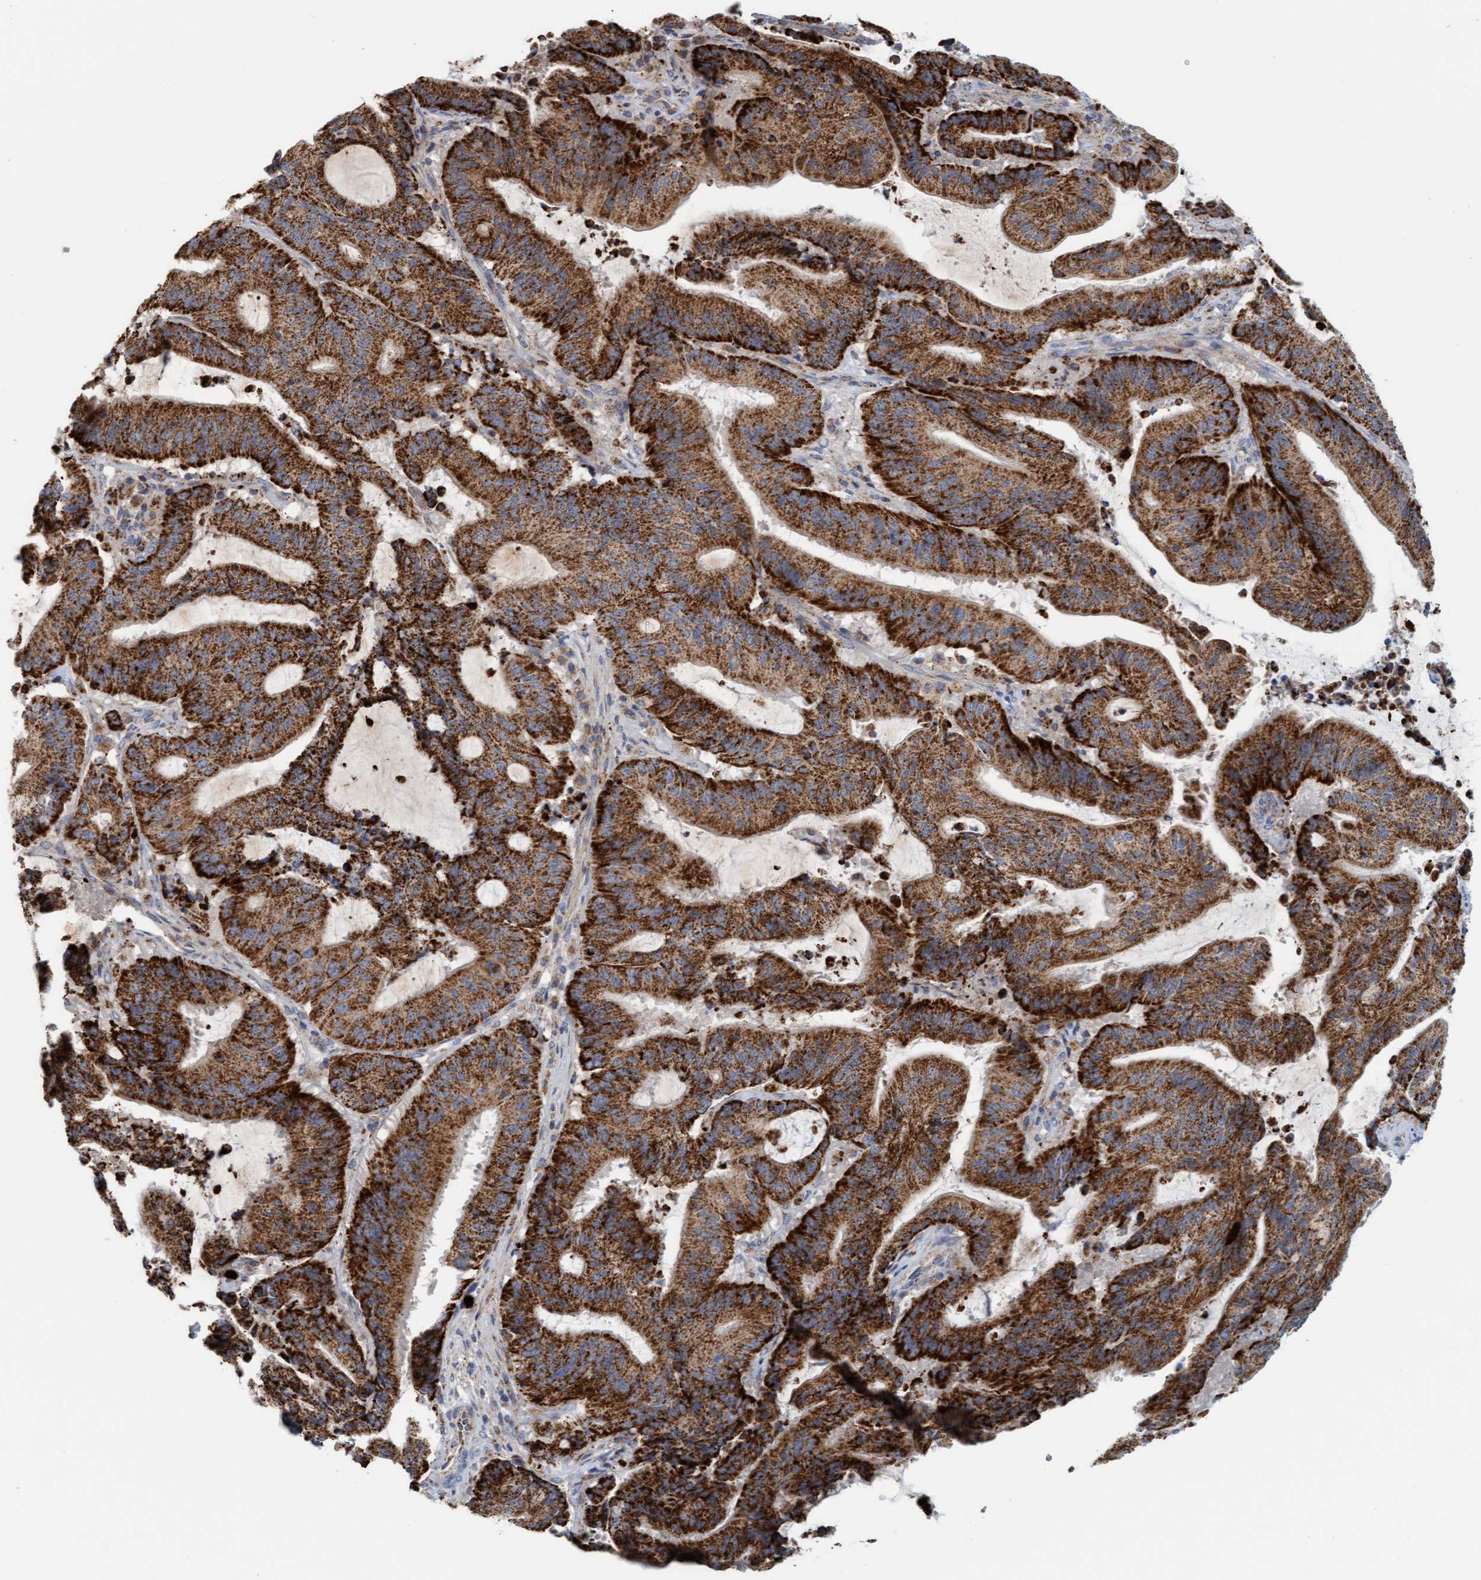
{"staining": {"intensity": "strong", "quantity": ">75%", "location": "cytoplasmic/membranous"}, "tissue": "liver cancer", "cell_type": "Tumor cells", "image_type": "cancer", "snomed": [{"axis": "morphology", "description": "Normal tissue, NOS"}, {"axis": "morphology", "description": "Cholangiocarcinoma"}, {"axis": "topography", "description": "Liver"}, {"axis": "topography", "description": "Peripheral nerve tissue"}], "caption": "This is an image of immunohistochemistry staining of liver cancer (cholangiocarcinoma), which shows strong expression in the cytoplasmic/membranous of tumor cells.", "gene": "B9D1", "patient": {"sex": "female", "age": 73}}